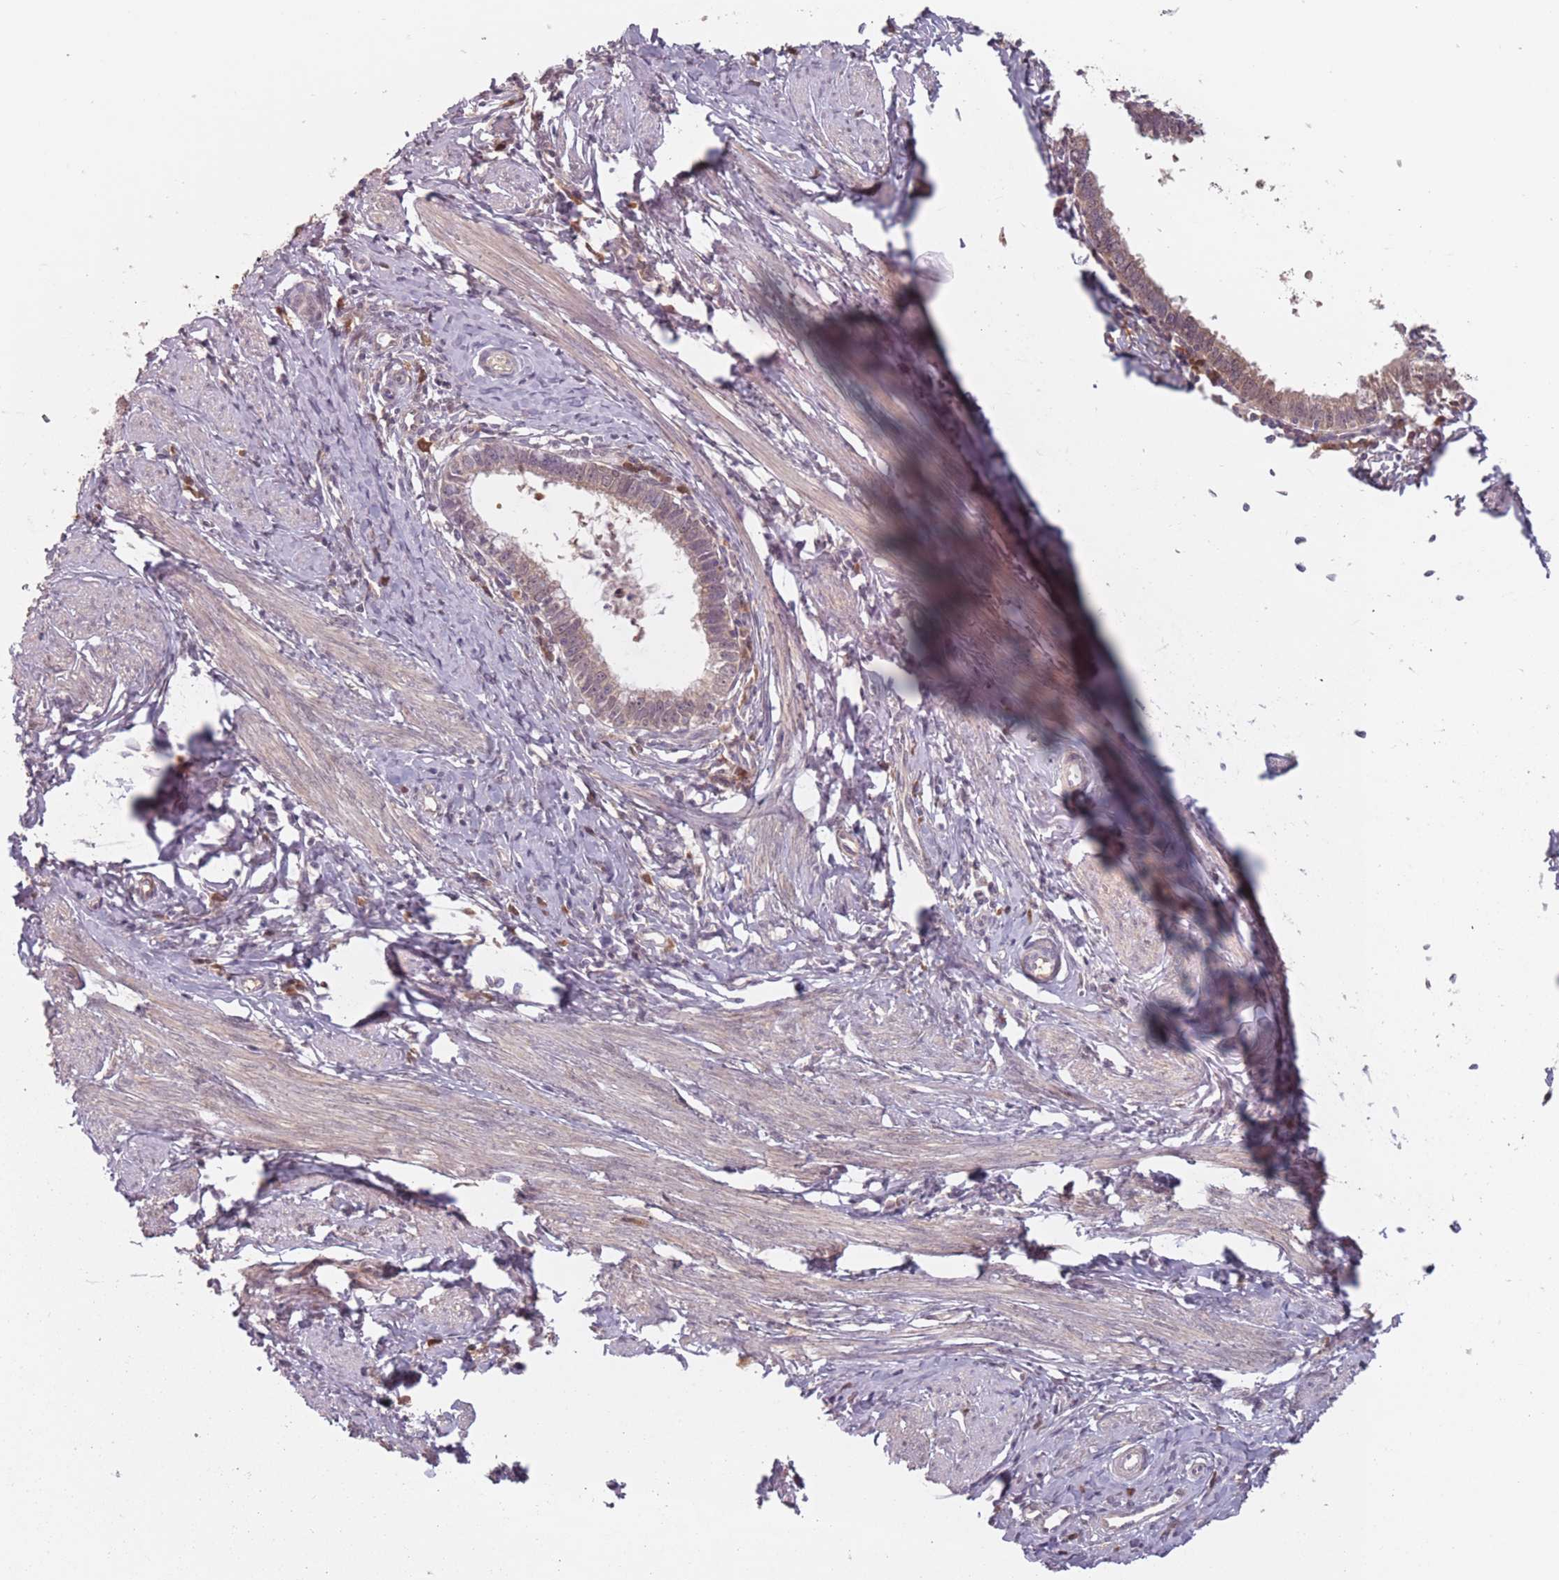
{"staining": {"intensity": "negative", "quantity": "none", "location": "none"}, "tissue": "cervical cancer", "cell_type": "Tumor cells", "image_type": "cancer", "snomed": [{"axis": "morphology", "description": "Adenocarcinoma, NOS"}, {"axis": "topography", "description": "Cervix"}], "caption": "This micrograph is of cervical cancer stained with IHC to label a protein in brown with the nuclei are counter-stained blue. There is no expression in tumor cells.", "gene": "NAXE", "patient": {"sex": "female", "age": 36}}